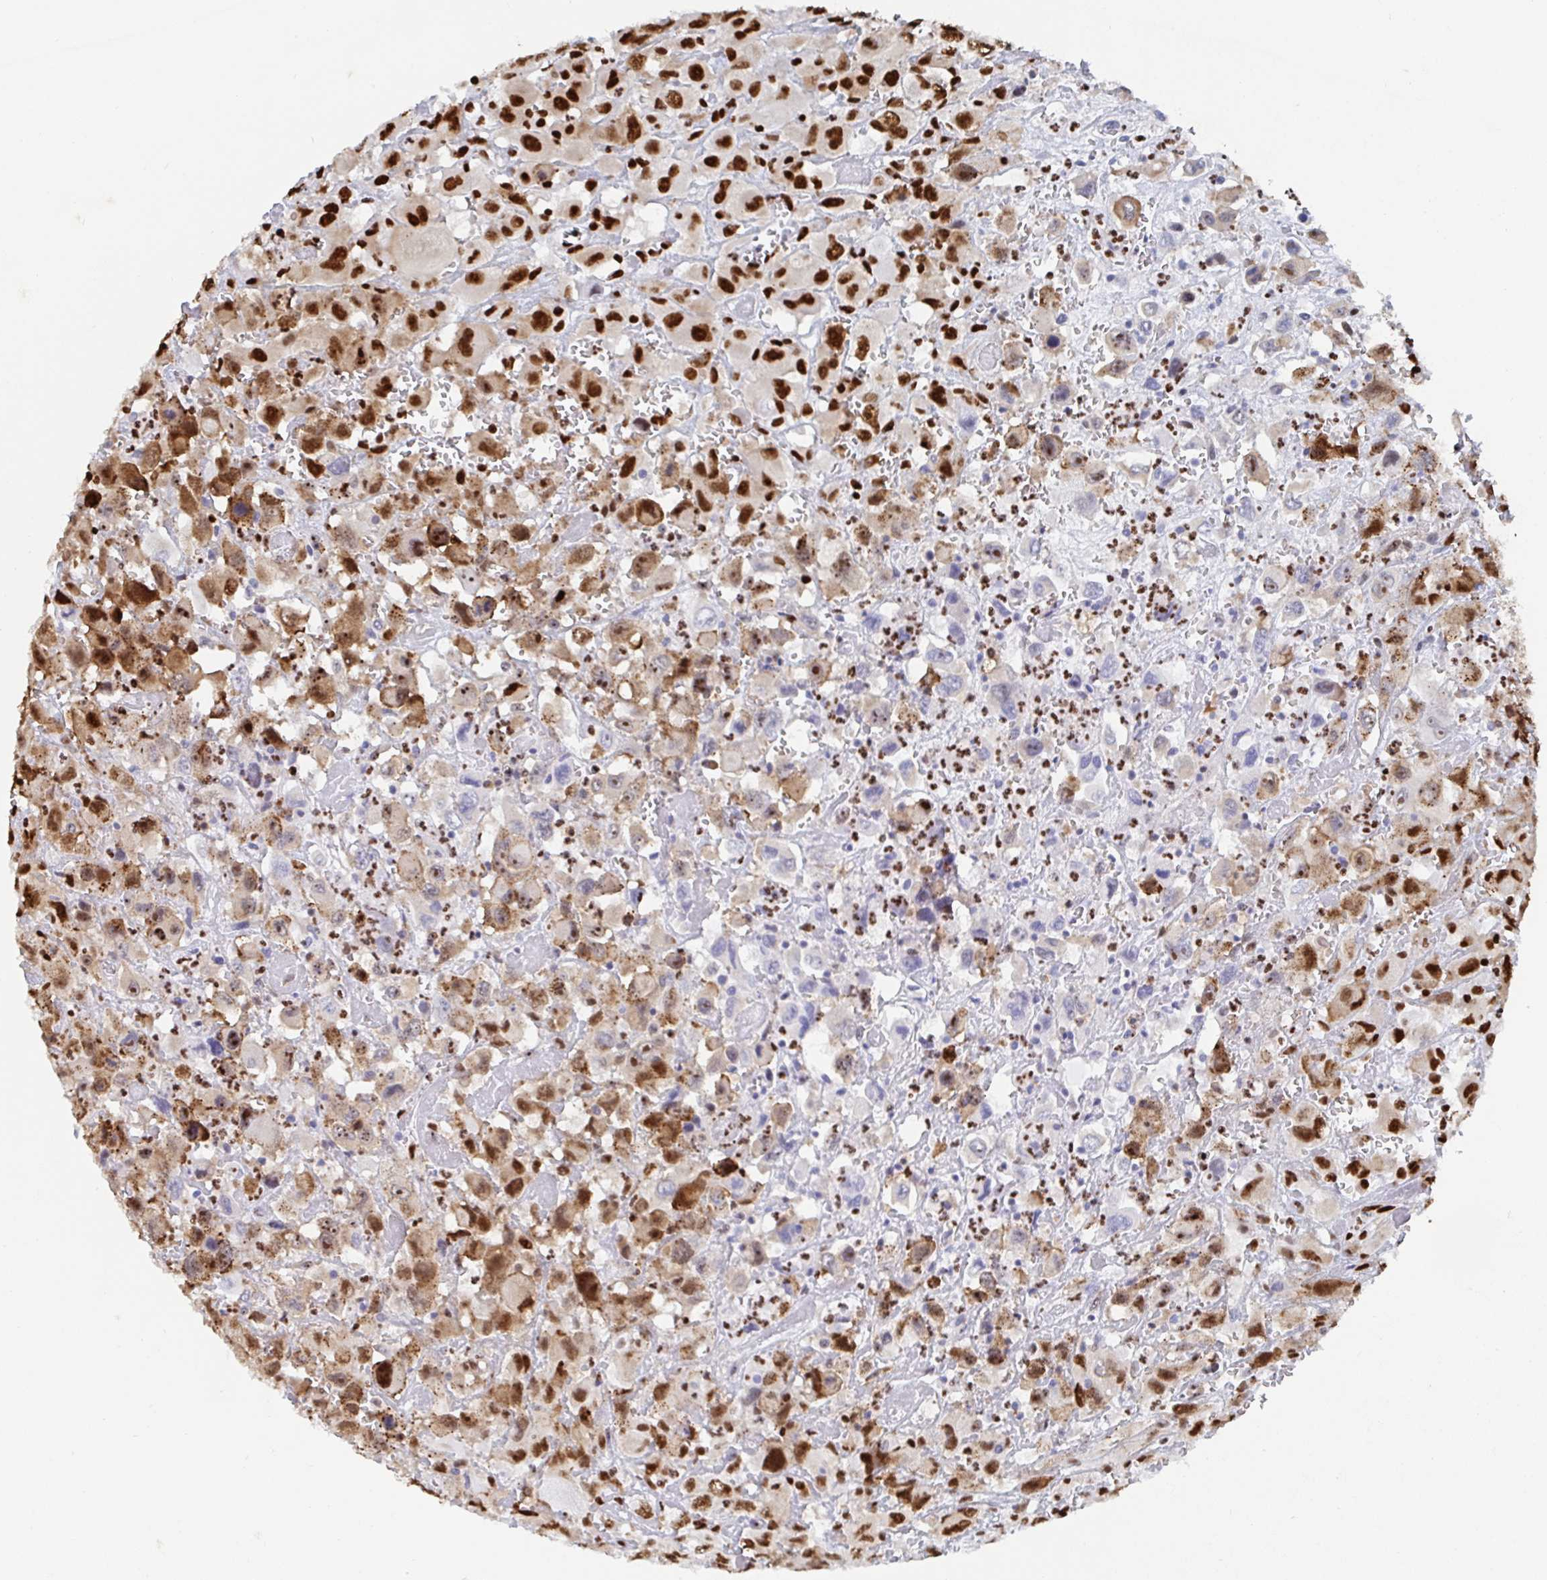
{"staining": {"intensity": "strong", "quantity": ">75%", "location": "nuclear"}, "tissue": "head and neck cancer", "cell_type": "Tumor cells", "image_type": "cancer", "snomed": [{"axis": "morphology", "description": "Squamous cell carcinoma, NOS"}, {"axis": "morphology", "description": "Squamous cell carcinoma, metastatic, NOS"}, {"axis": "topography", "description": "Oral tissue"}, {"axis": "topography", "description": "Head-Neck"}], "caption": "IHC image of head and neck cancer stained for a protein (brown), which displays high levels of strong nuclear staining in approximately >75% of tumor cells.", "gene": "EWSR1", "patient": {"sex": "female", "age": 85}}